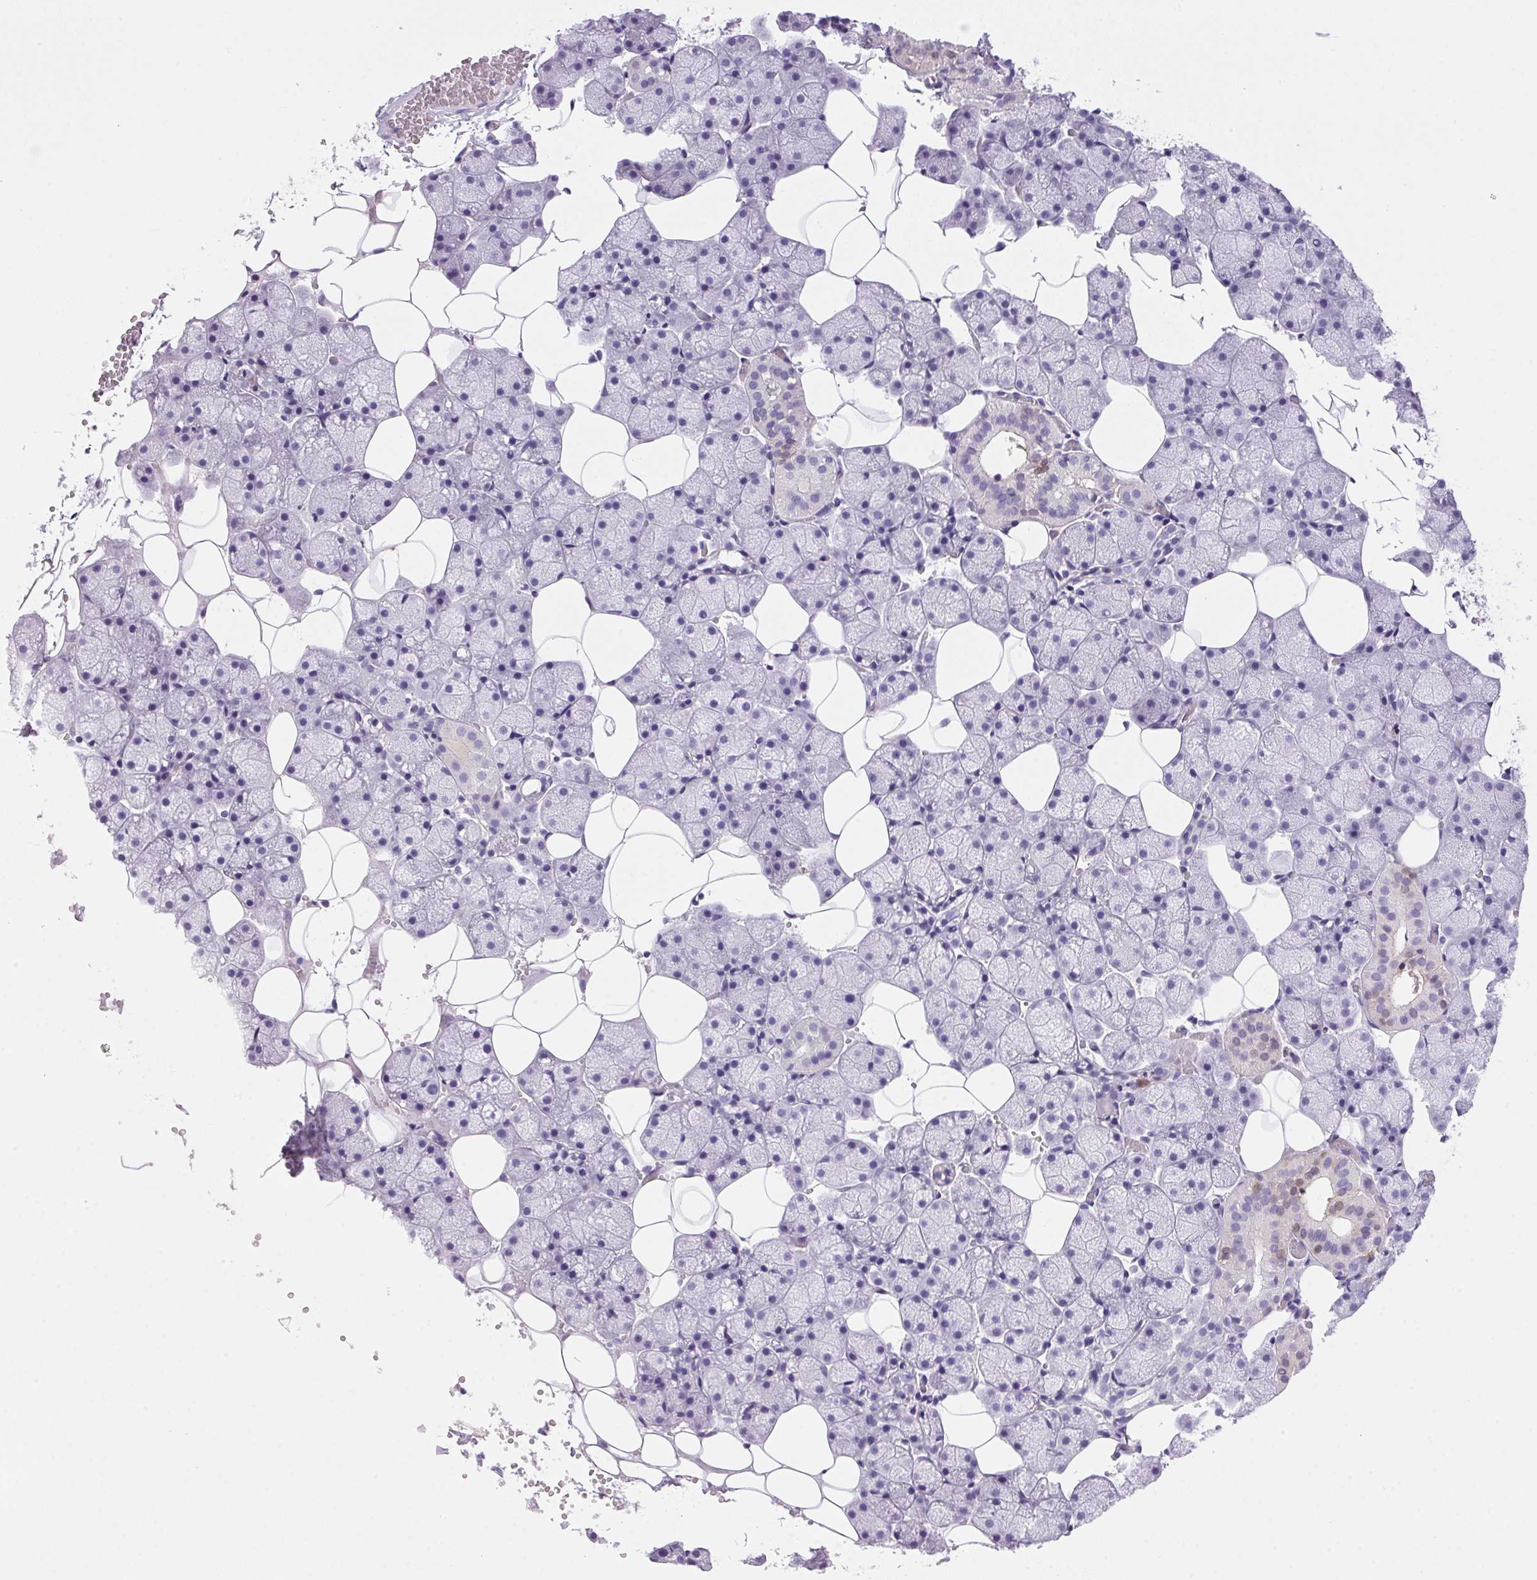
{"staining": {"intensity": "moderate", "quantity": "<25%", "location": "cytoplasmic/membranous,nuclear"}, "tissue": "salivary gland", "cell_type": "Glandular cells", "image_type": "normal", "snomed": [{"axis": "morphology", "description": "Normal tissue, NOS"}, {"axis": "topography", "description": "Salivary gland"}], "caption": "Moderate cytoplasmic/membranous,nuclear positivity for a protein is identified in about <25% of glandular cells of normal salivary gland using IHC.", "gene": "S100A2", "patient": {"sex": "male", "age": 38}}